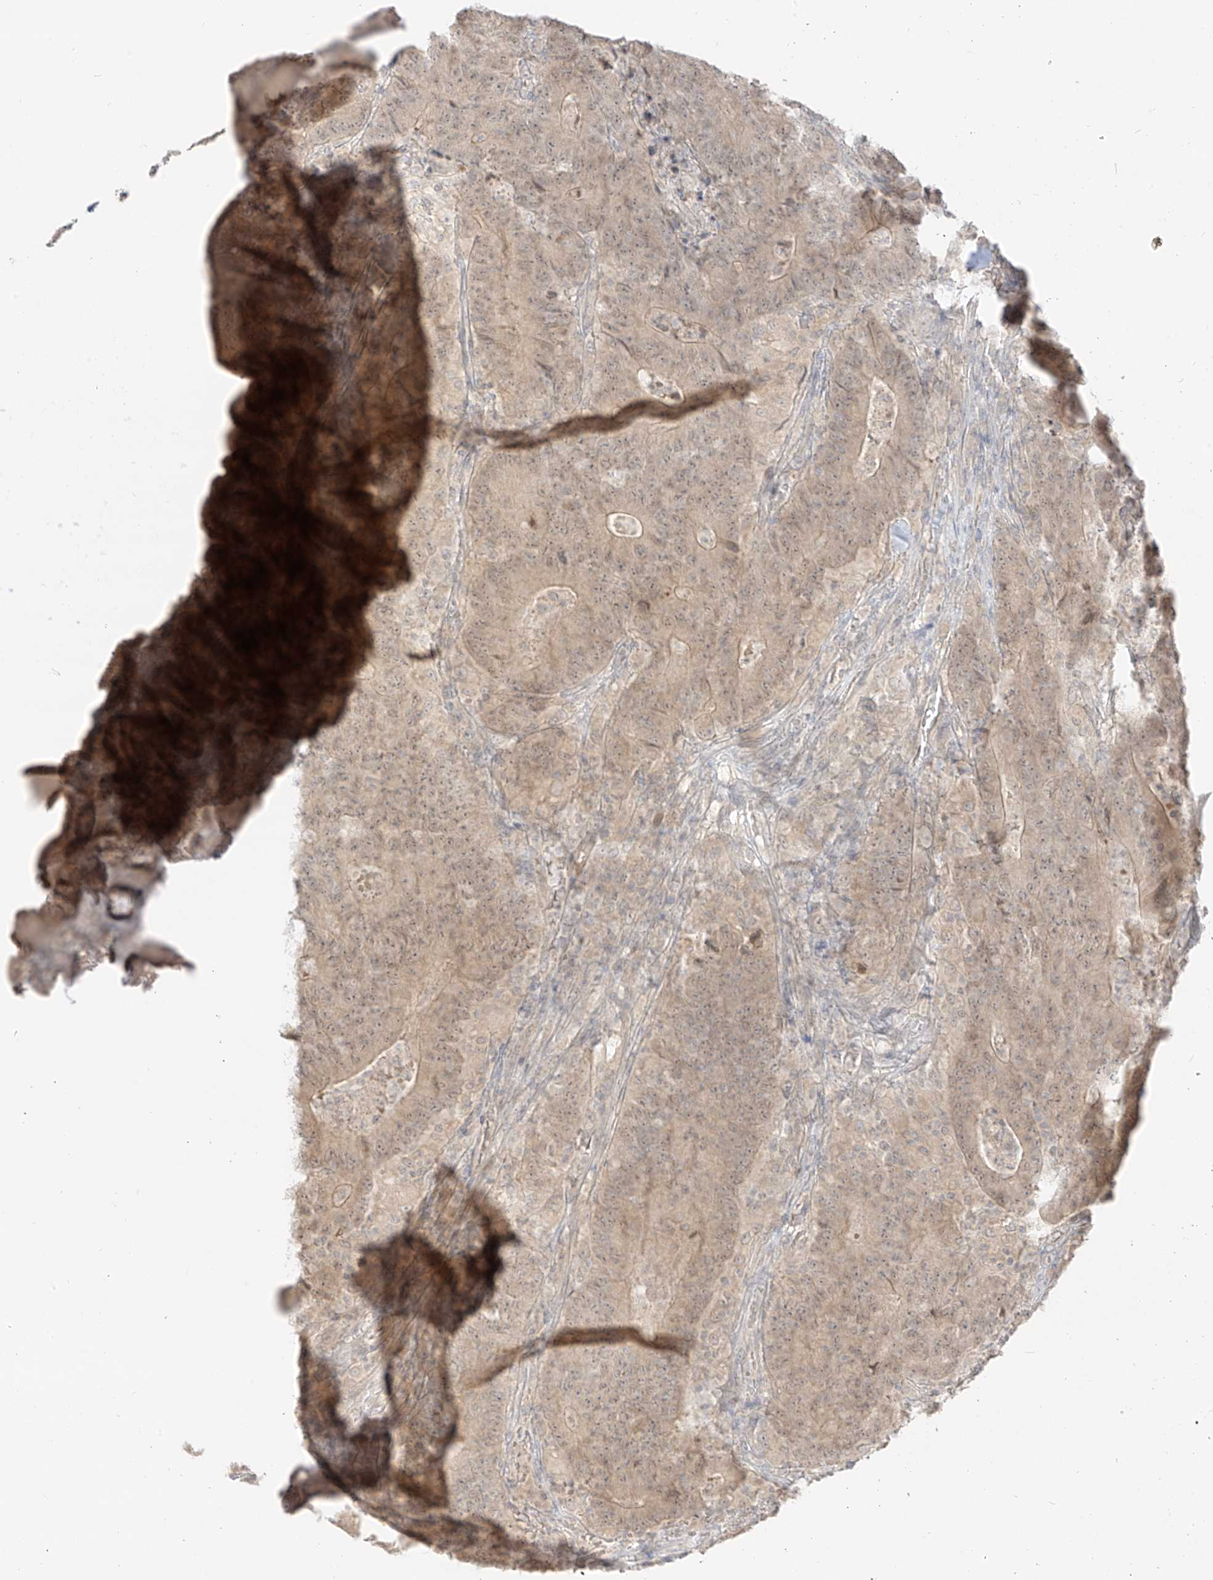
{"staining": {"intensity": "weak", "quantity": ">75%", "location": "cytoplasmic/membranous"}, "tissue": "colorectal cancer", "cell_type": "Tumor cells", "image_type": "cancer", "snomed": [{"axis": "morphology", "description": "Normal tissue, NOS"}, {"axis": "morphology", "description": "Adenocarcinoma, NOS"}, {"axis": "topography", "description": "Colon"}], "caption": "Weak cytoplasmic/membranous positivity for a protein is appreciated in about >75% of tumor cells of colorectal cancer (adenocarcinoma) using immunohistochemistry.", "gene": "LIPT1", "patient": {"sex": "female", "age": 75}}